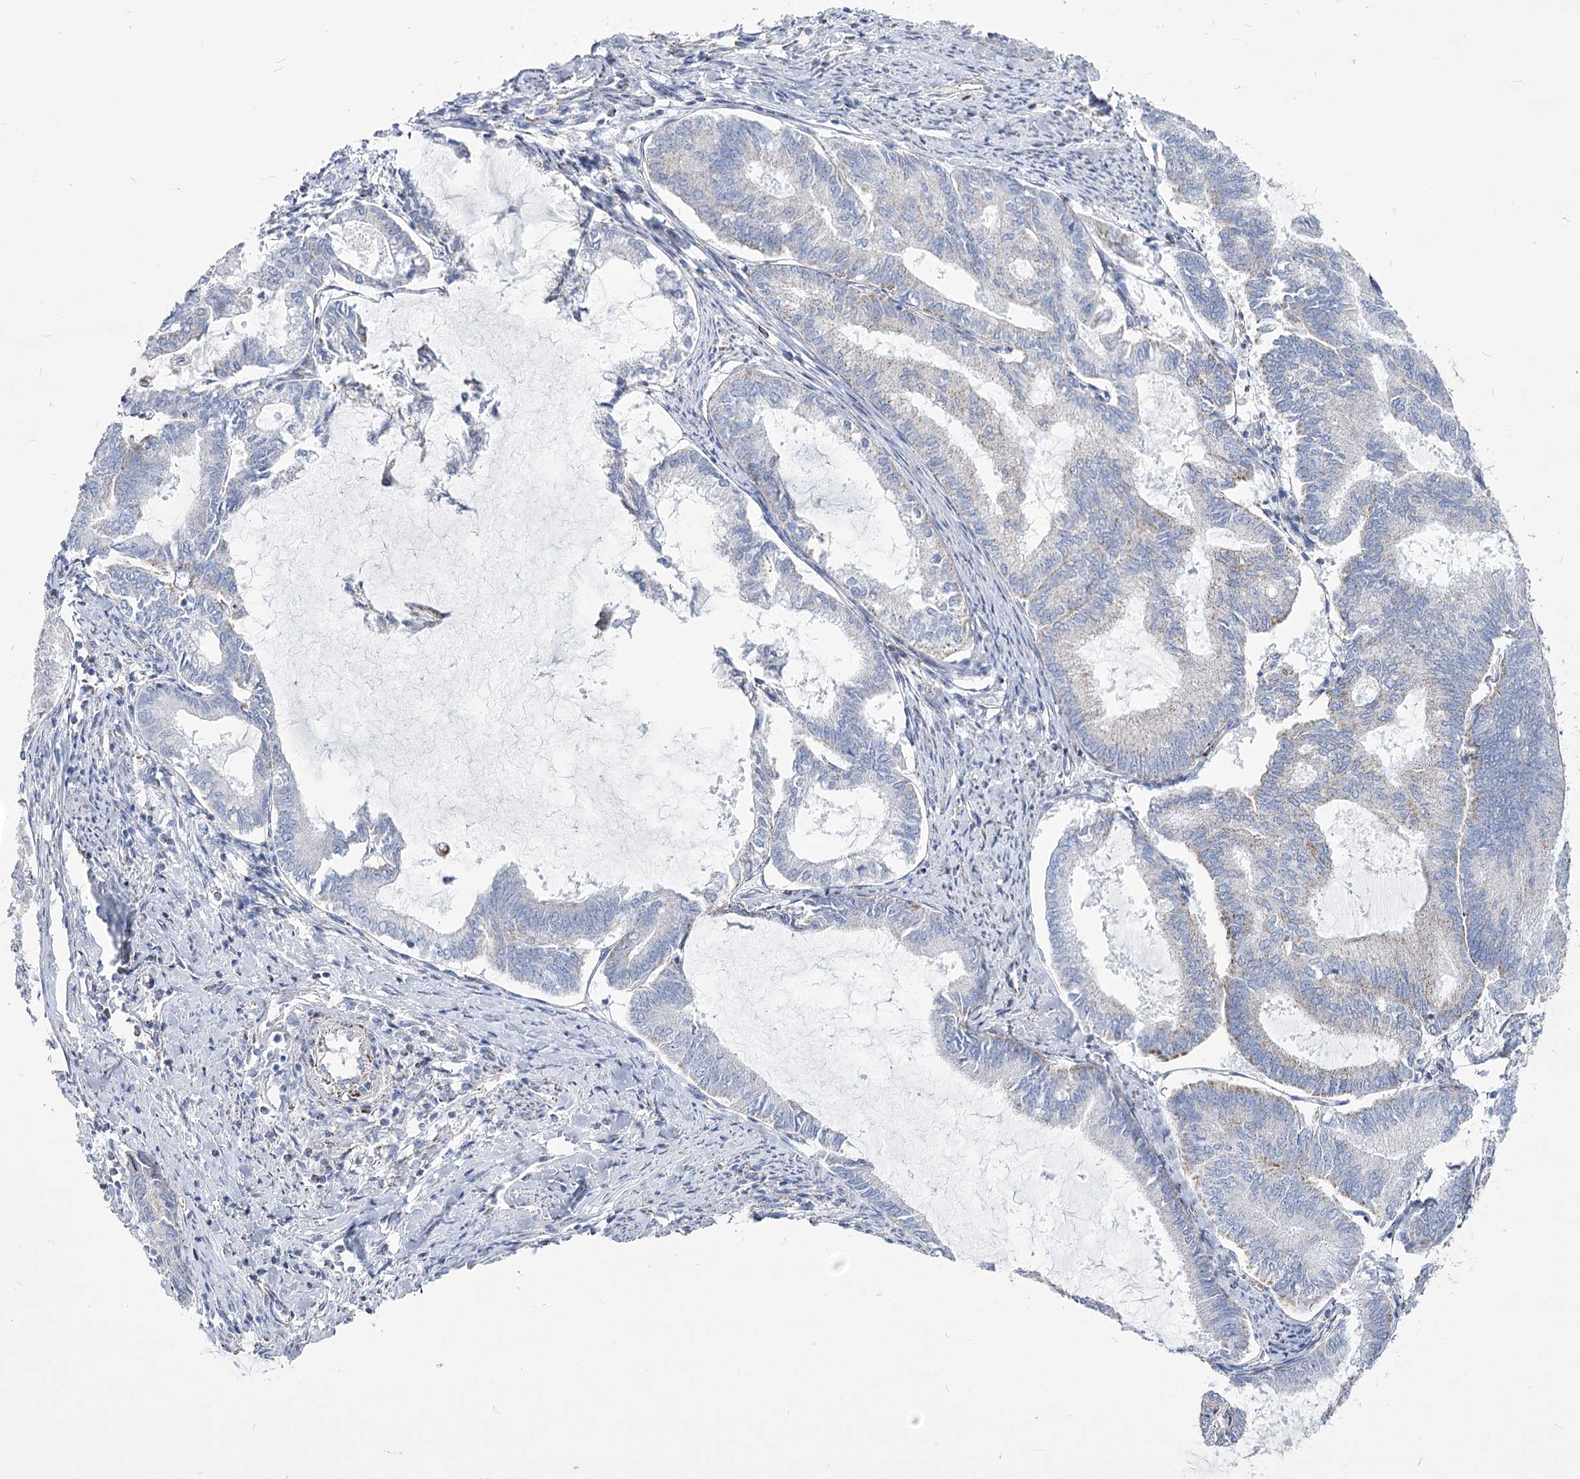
{"staining": {"intensity": "weak", "quantity": "<25%", "location": "cytoplasmic/membranous"}, "tissue": "endometrial cancer", "cell_type": "Tumor cells", "image_type": "cancer", "snomed": [{"axis": "morphology", "description": "Adenocarcinoma, NOS"}, {"axis": "topography", "description": "Endometrium"}], "caption": "The image shows no staining of tumor cells in endometrial cancer (adenocarcinoma).", "gene": "PDHB", "patient": {"sex": "female", "age": 86}}